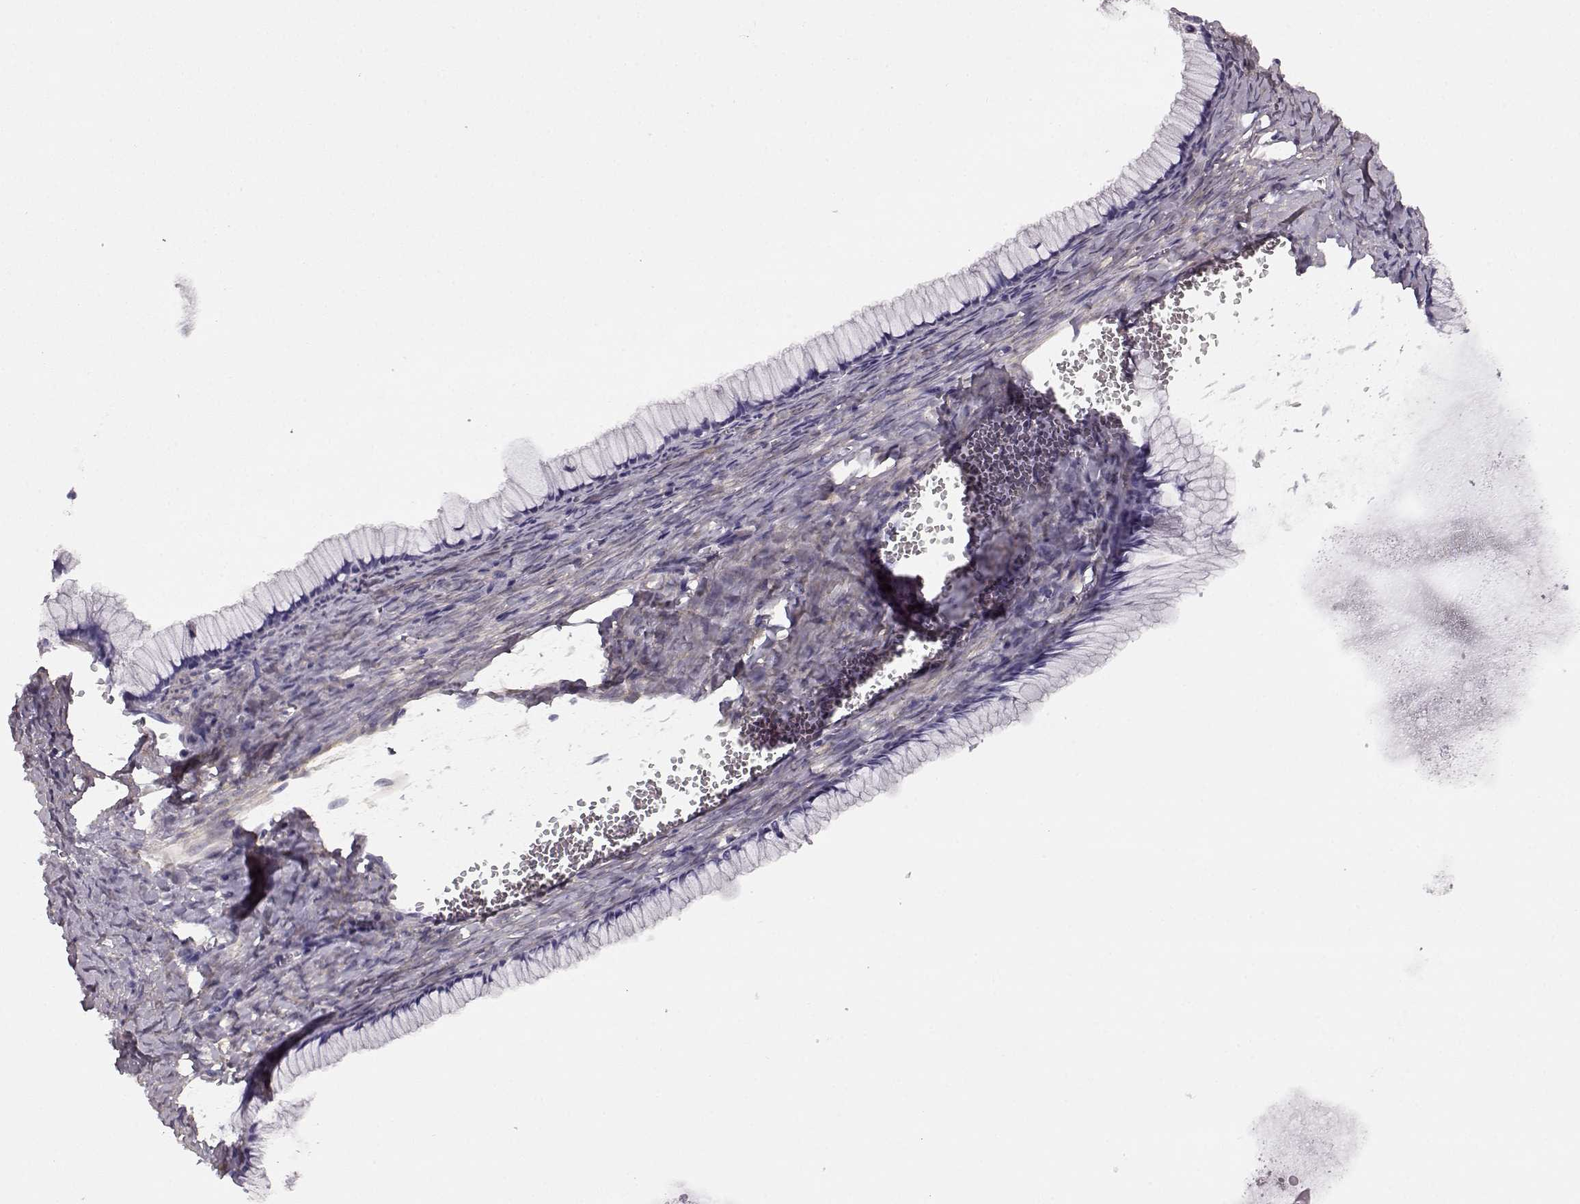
{"staining": {"intensity": "negative", "quantity": "none", "location": "none"}, "tissue": "ovarian cancer", "cell_type": "Tumor cells", "image_type": "cancer", "snomed": [{"axis": "morphology", "description": "Cystadenocarcinoma, mucinous, NOS"}, {"axis": "topography", "description": "Ovary"}], "caption": "Tumor cells show no significant protein staining in ovarian cancer (mucinous cystadenocarcinoma).", "gene": "TRIM69", "patient": {"sex": "female", "age": 41}}